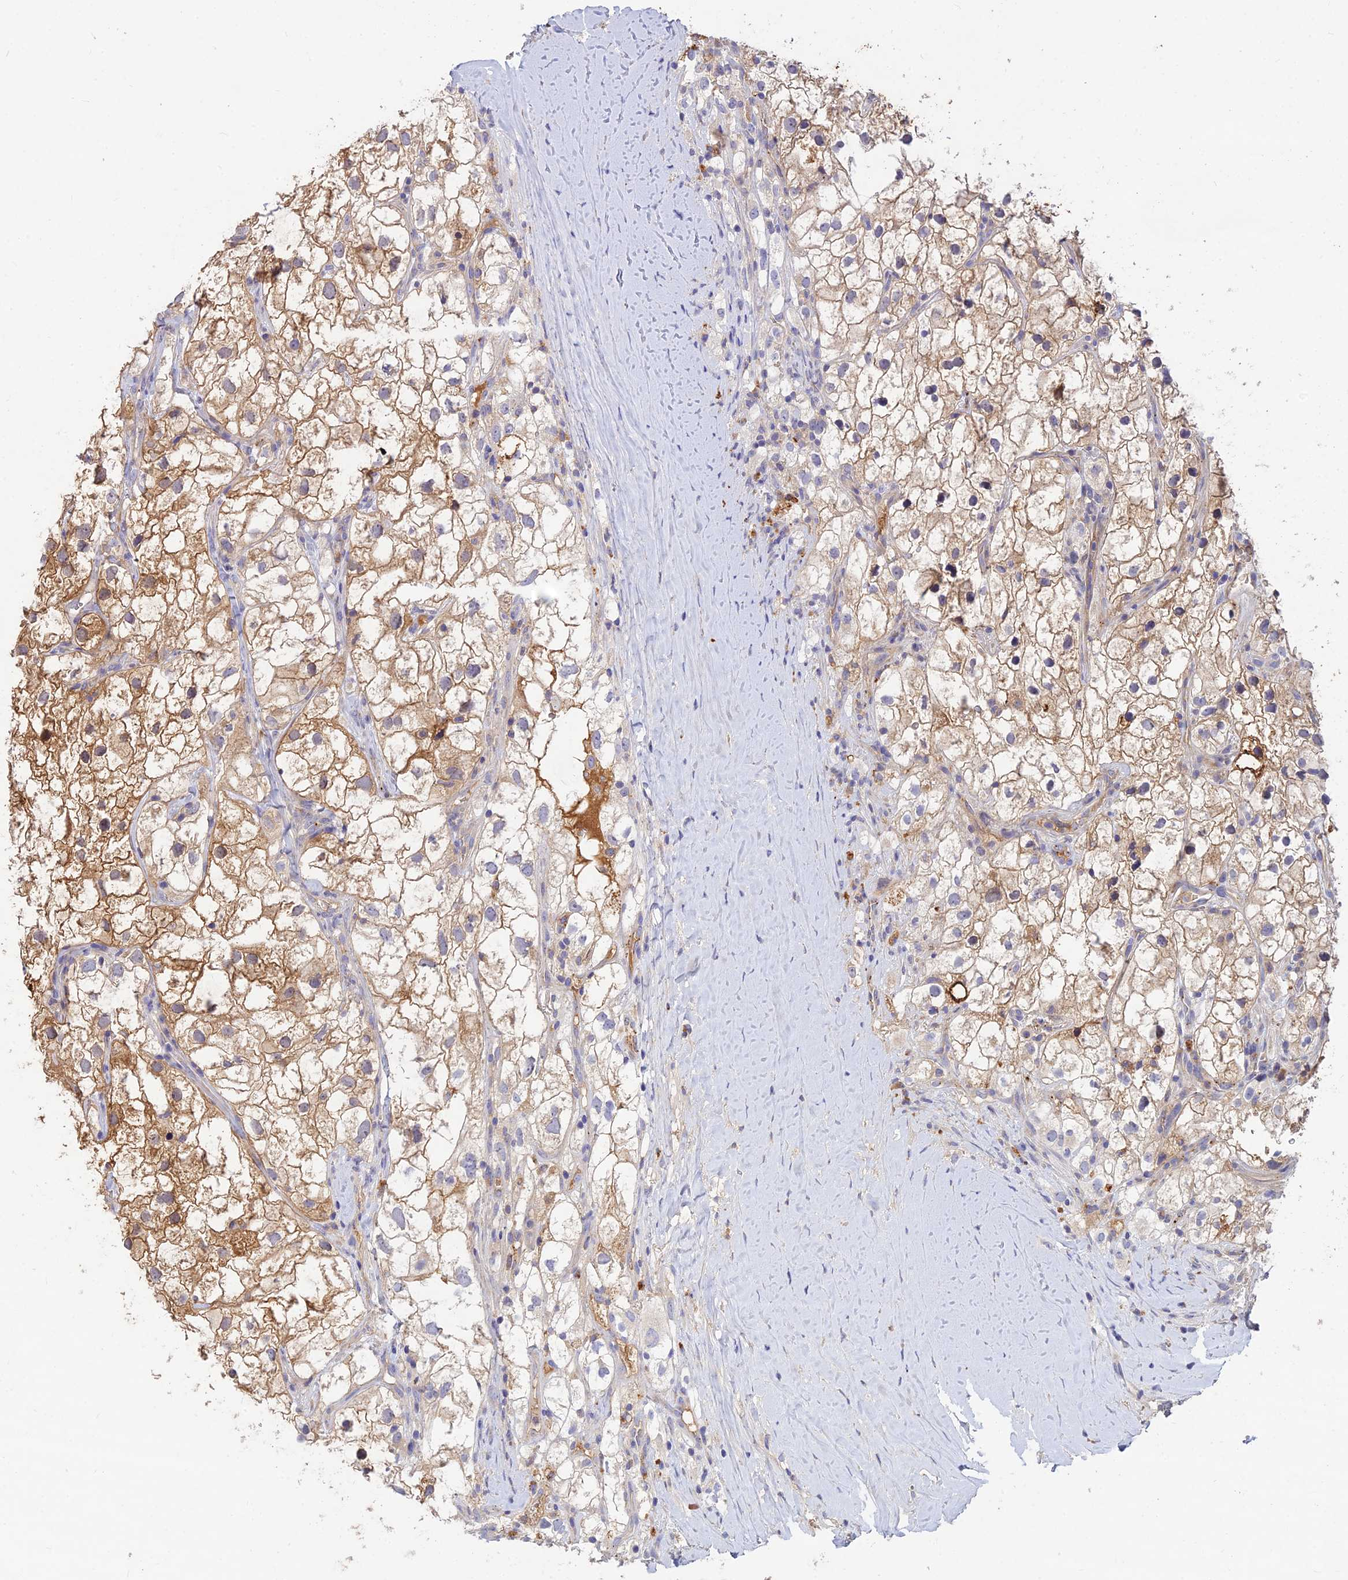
{"staining": {"intensity": "moderate", "quantity": ">75%", "location": "cytoplasmic/membranous"}, "tissue": "renal cancer", "cell_type": "Tumor cells", "image_type": "cancer", "snomed": [{"axis": "morphology", "description": "Adenocarcinoma, NOS"}, {"axis": "topography", "description": "Kidney"}], "caption": "Protein expression analysis of human renal cancer (adenocarcinoma) reveals moderate cytoplasmic/membranous expression in approximately >75% of tumor cells. (DAB (3,3'-diaminobenzidine) IHC, brown staining for protein, blue staining for nuclei).", "gene": "ACSM5", "patient": {"sex": "male", "age": 59}}